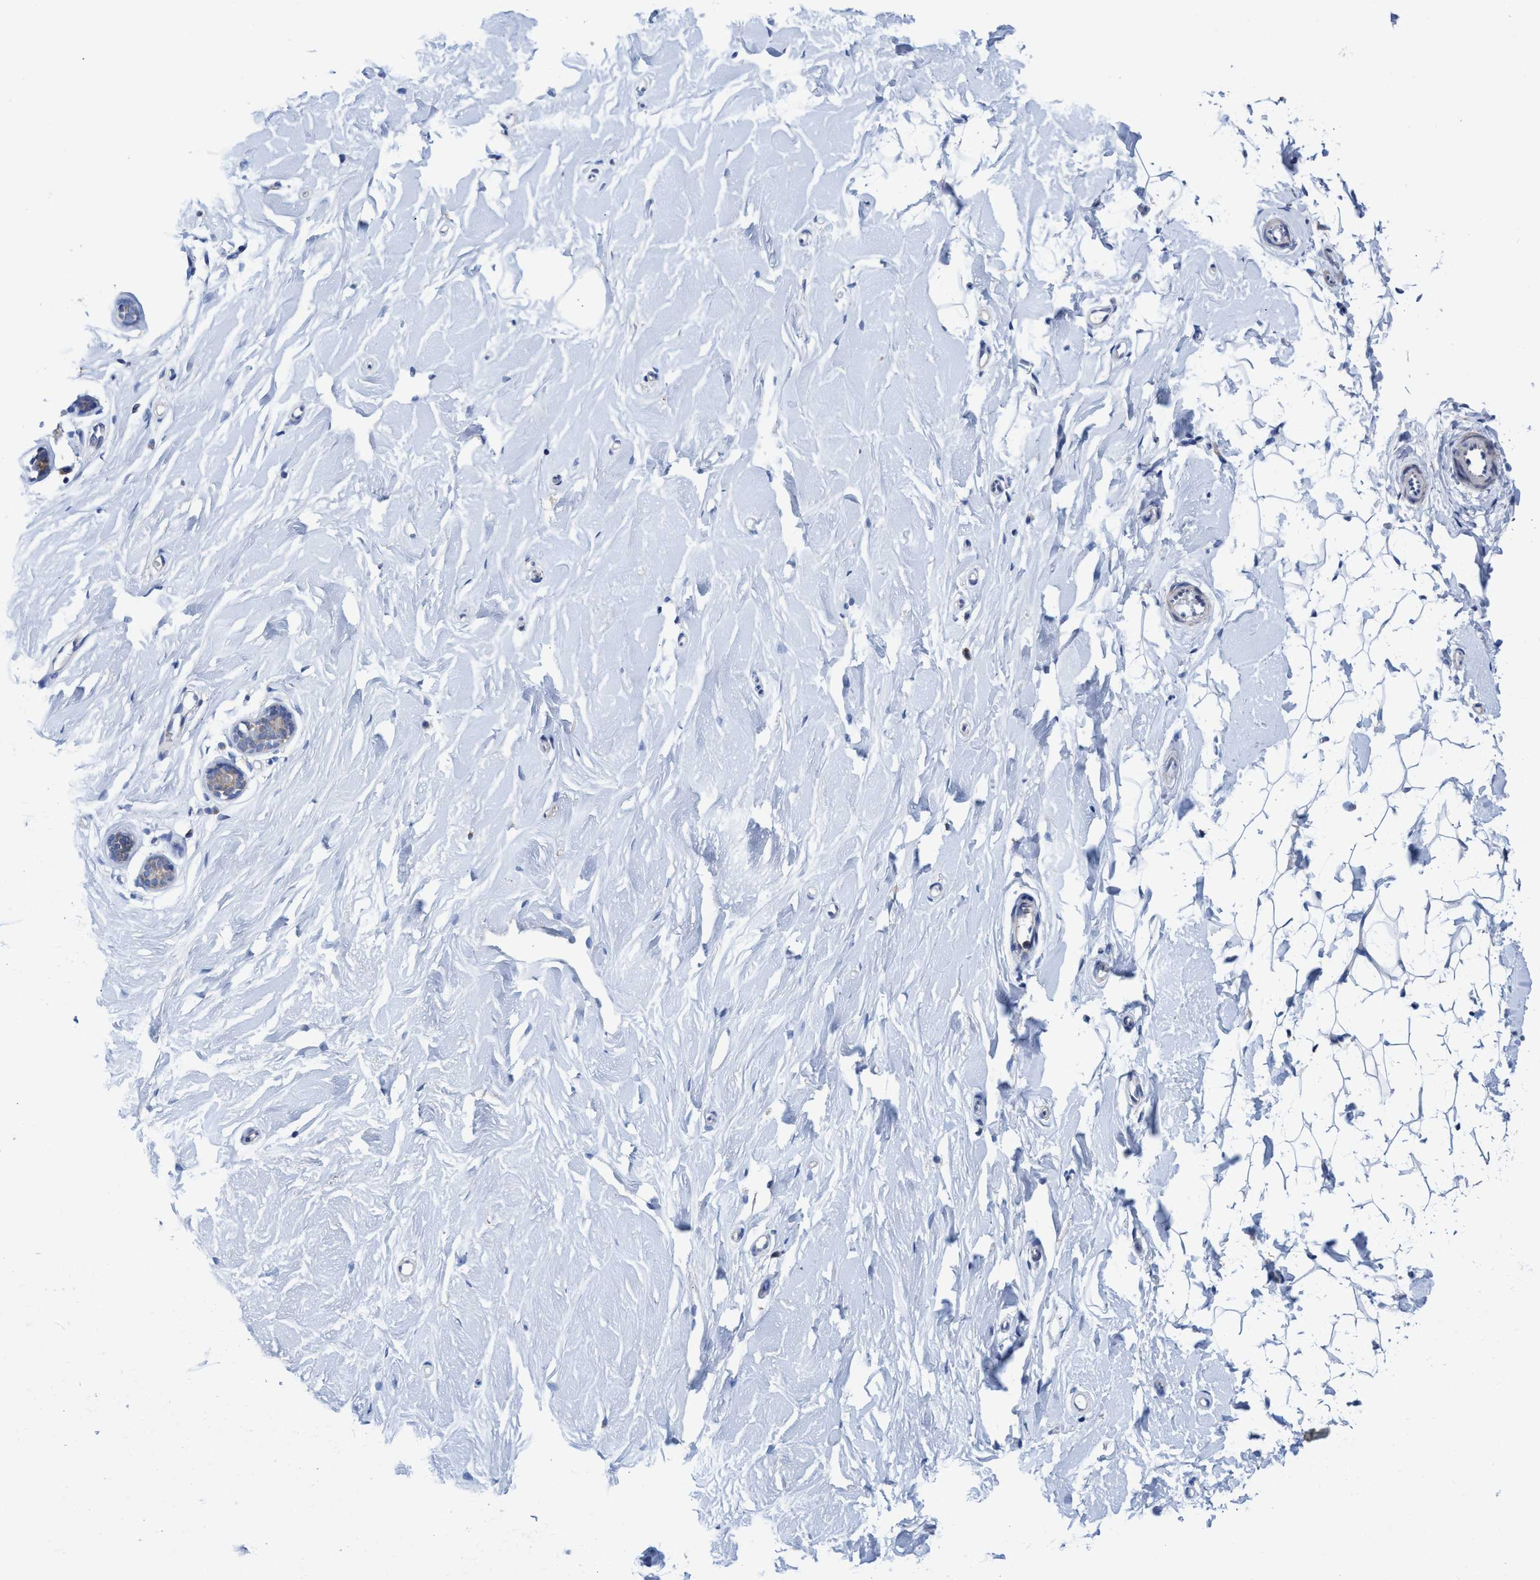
{"staining": {"intensity": "negative", "quantity": "none", "location": "none"}, "tissue": "breast", "cell_type": "Adipocytes", "image_type": "normal", "snomed": [{"axis": "morphology", "description": "Normal tissue, NOS"}, {"axis": "topography", "description": "Breast"}], "caption": "Adipocytes show no significant protein expression in normal breast. Brightfield microscopy of immunohistochemistry stained with DAB (brown) and hematoxylin (blue), captured at high magnification.", "gene": "ZNF750", "patient": {"sex": "female", "age": 23}}